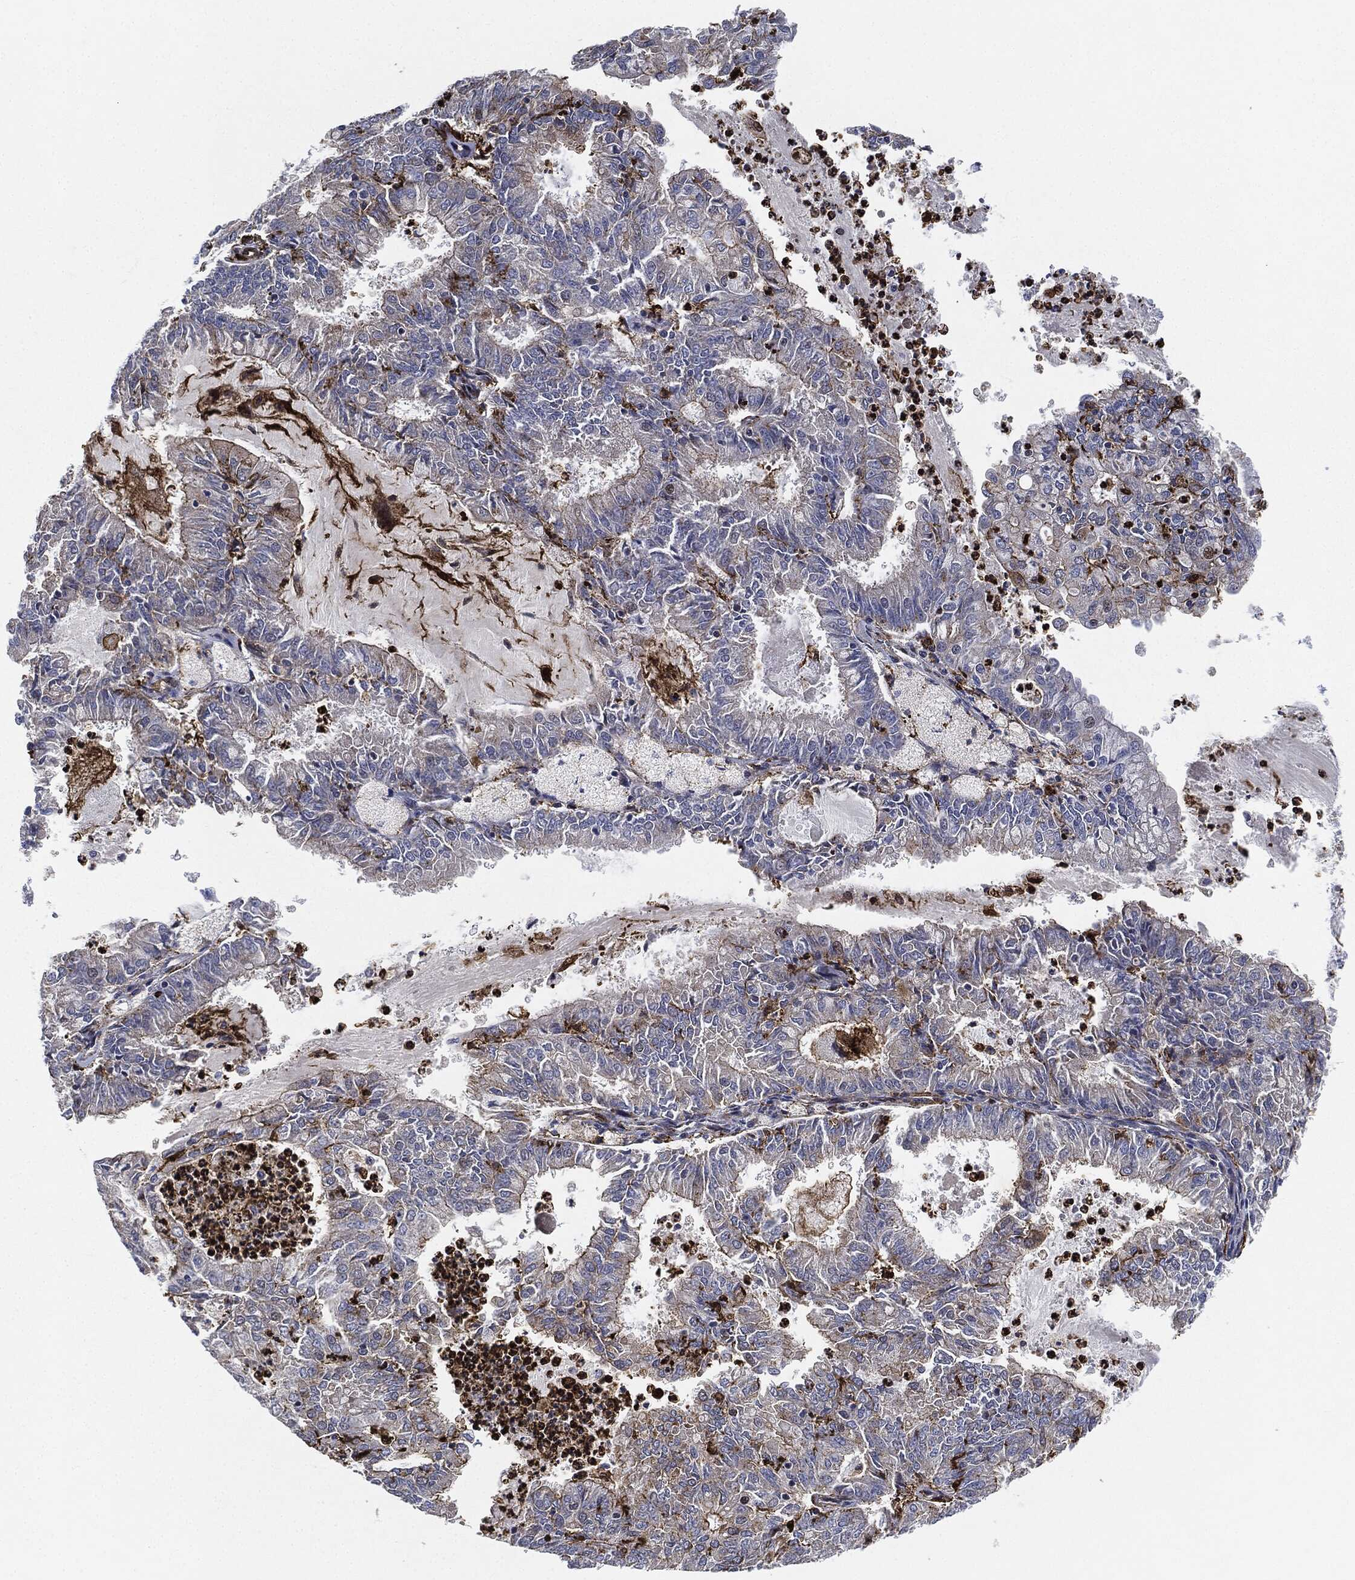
{"staining": {"intensity": "strong", "quantity": "25%-75%", "location": "cytoplasmic/membranous"}, "tissue": "endometrial cancer", "cell_type": "Tumor cells", "image_type": "cancer", "snomed": [{"axis": "morphology", "description": "Adenocarcinoma, NOS"}, {"axis": "topography", "description": "Endometrium"}], "caption": "A histopathology image of endometrial adenocarcinoma stained for a protein demonstrates strong cytoplasmic/membranous brown staining in tumor cells. (Stains: DAB in brown, nuclei in blue, Microscopy: brightfield microscopy at high magnification).", "gene": "NANOS3", "patient": {"sex": "female", "age": 57}}